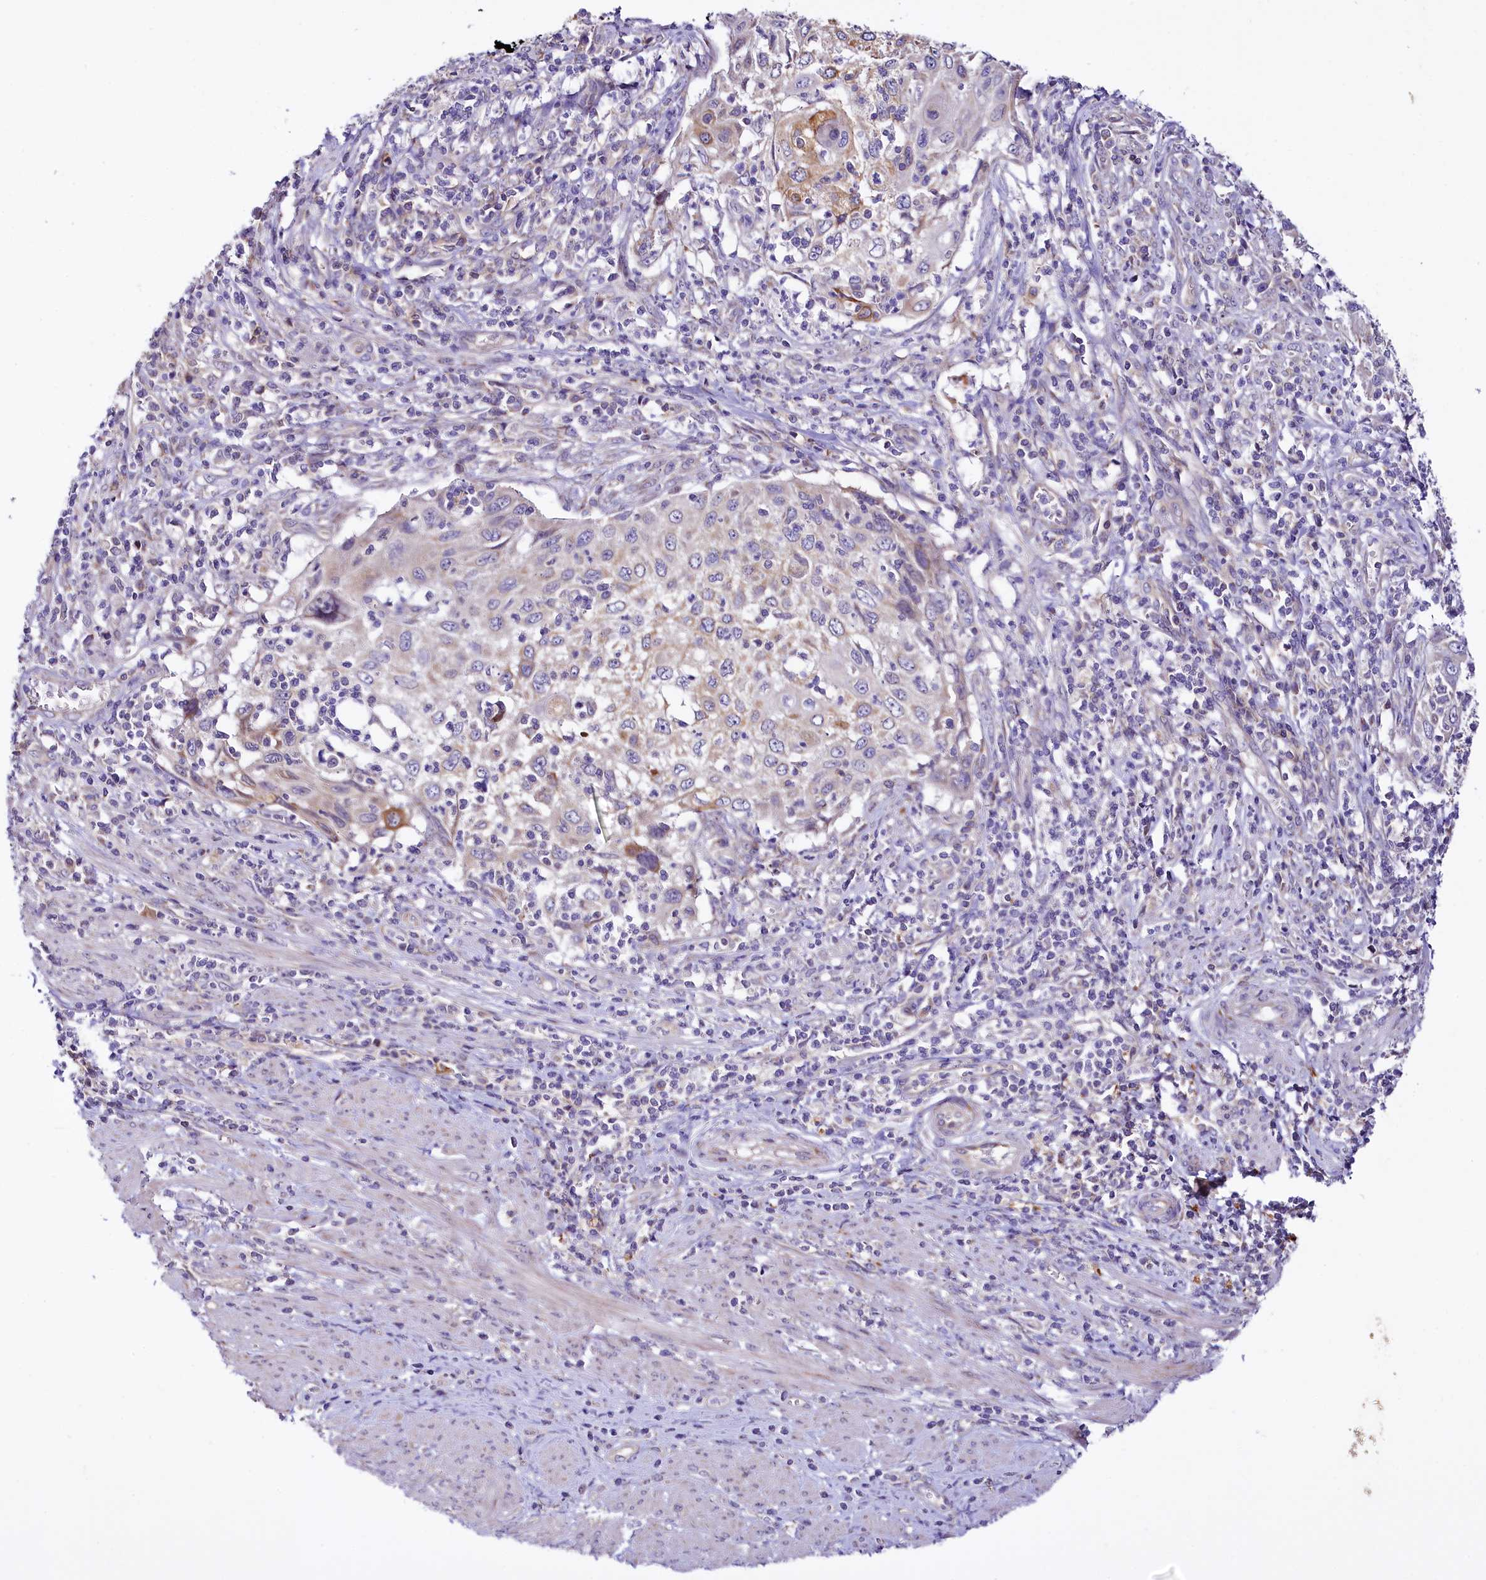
{"staining": {"intensity": "moderate", "quantity": "25%-75%", "location": "cytoplasmic/membranous"}, "tissue": "cervical cancer", "cell_type": "Tumor cells", "image_type": "cancer", "snomed": [{"axis": "morphology", "description": "Squamous cell carcinoma, NOS"}, {"axis": "topography", "description": "Cervix"}], "caption": "Moderate cytoplasmic/membranous positivity is seen in approximately 25%-75% of tumor cells in cervical cancer.", "gene": "CEP295", "patient": {"sex": "female", "age": 70}}